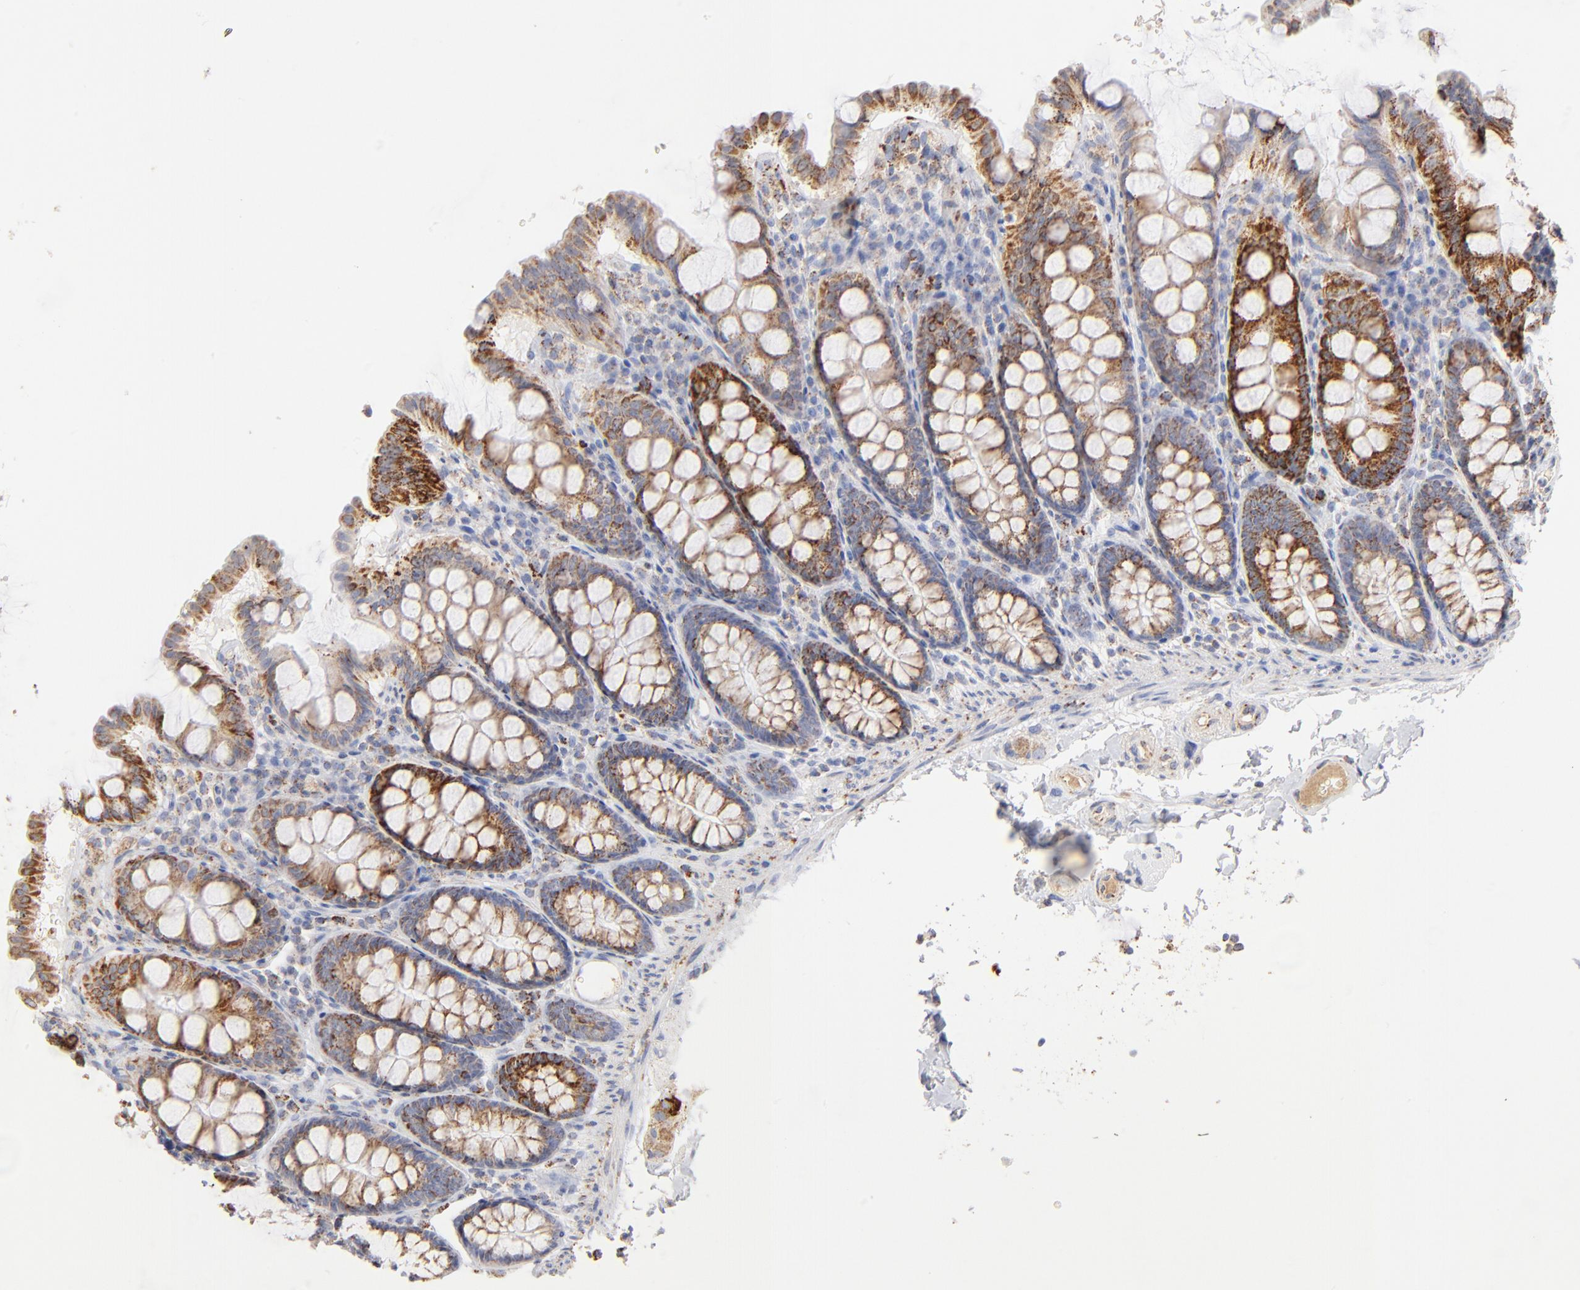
{"staining": {"intensity": "negative", "quantity": "none", "location": "none"}, "tissue": "colon", "cell_type": "Endothelial cells", "image_type": "normal", "snomed": [{"axis": "morphology", "description": "Normal tissue, NOS"}, {"axis": "topography", "description": "Colon"}], "caption": "Colon was stained to show a protein in brown. There is no significant positivity in endothelial cells. (DAB immunohistochemistry (IHC) visualized using brightfield microscopy, high magnification).", "gene": "DLAT", "patient": {"sex": "female", "age": 61}}